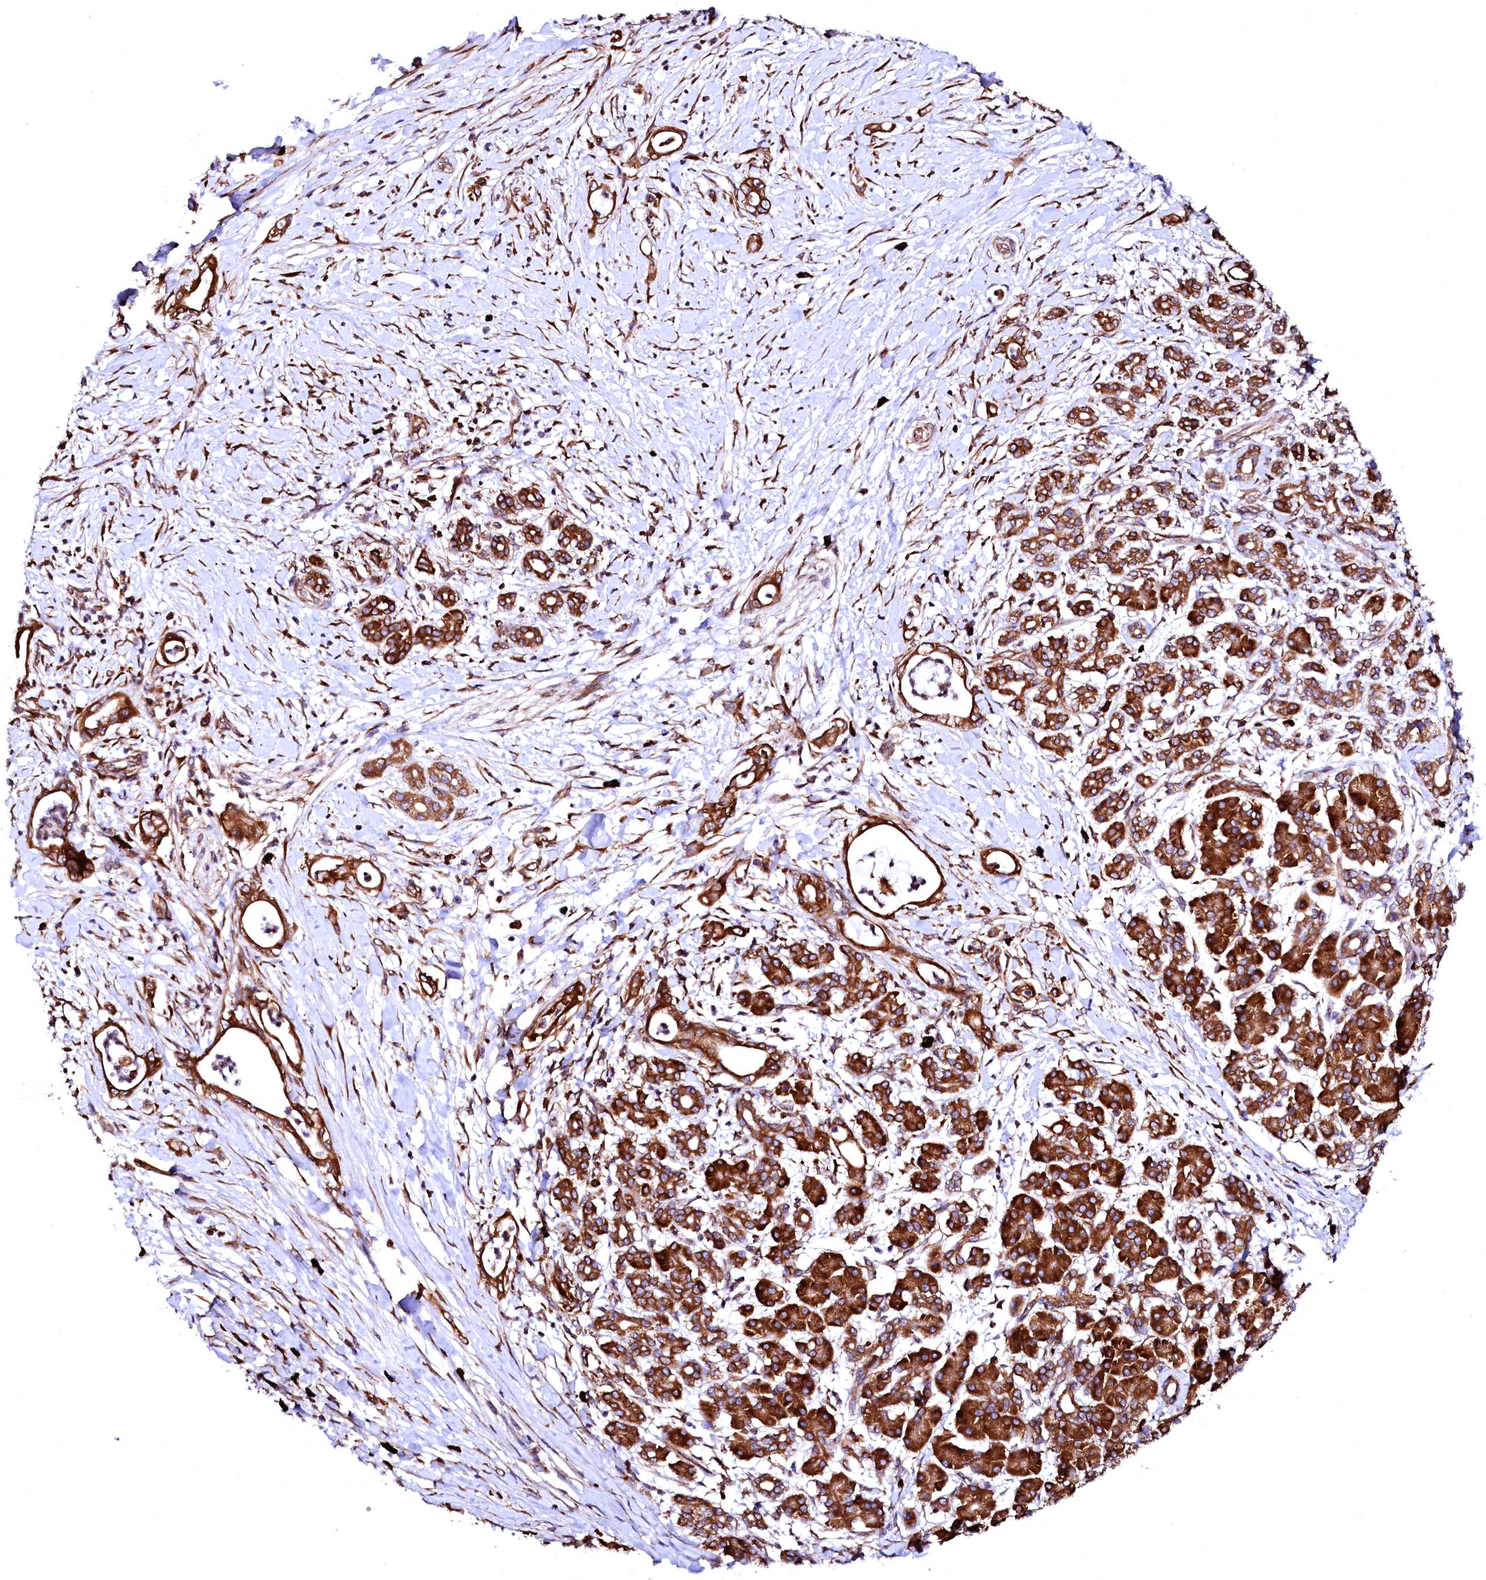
{"staining": {"intensity": "strong", "quantity": ">75%", "location": "cytoplasmic/membranous"}, "tissue": "pancreatic cancer", "cell_type": "Tumor cells", "image_type": "cancer", "snomed": [{"axis": "morphology", "description": "Adenocarcinoma, NOS"}, {"axis": "topography", "description": "Pancreas"}], "caption": "The immunohistochemical stain shows strong cytoplasmic/membranous positivity in tumor cells of adenocarcinoma (pancreatic) tissue.", "gene": "DERL1", "patient": {"sex": "female", "age": 55}}